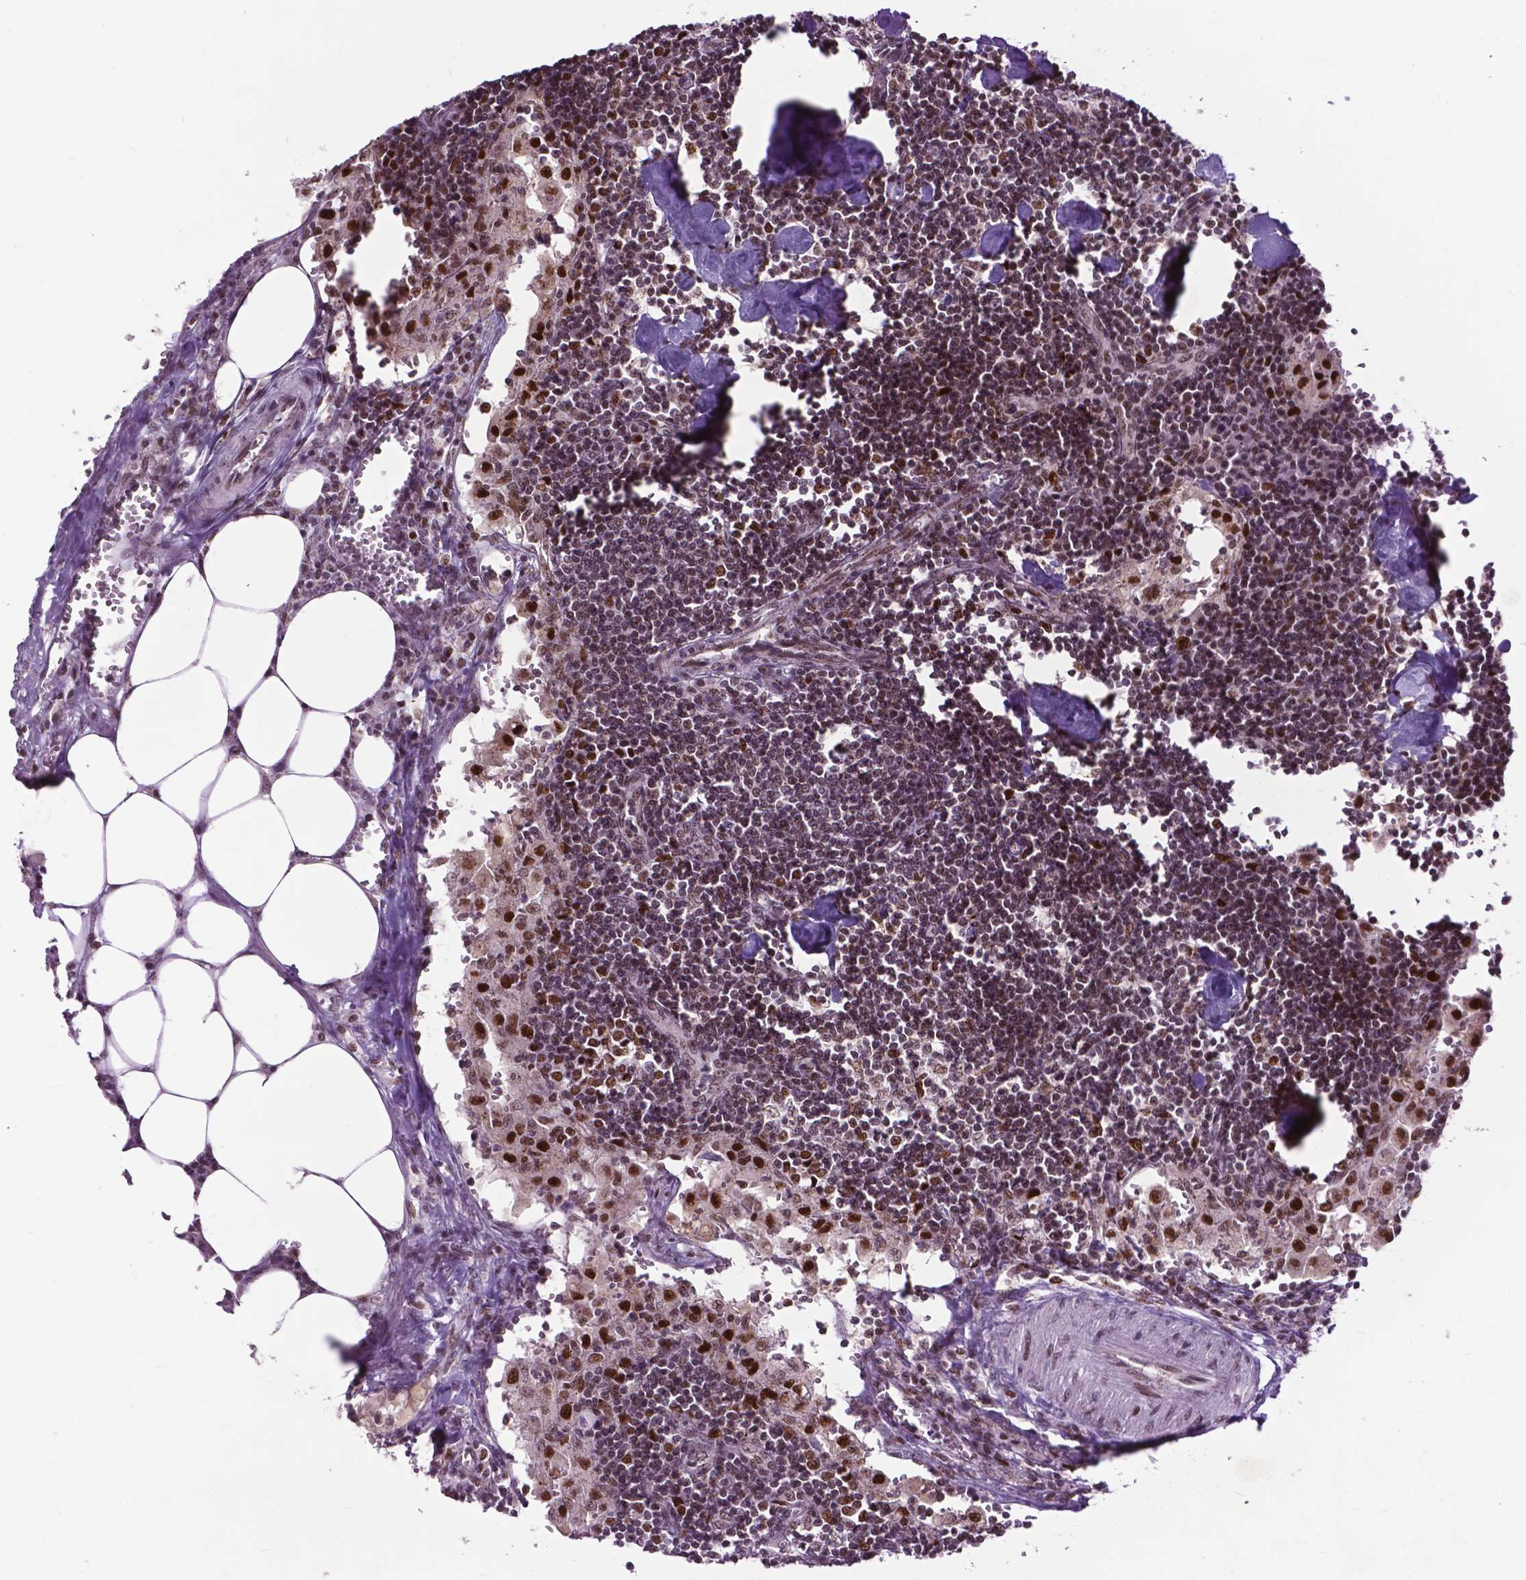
{"staining": {"intensity": "strong", "quantity": ">75%", "location": "nuclear"}, "tissue": "lymph node", "cell_type": "Germinal center cells", "image_type": "normal", "snomed": [{"axis": "morphology", "description": "Normal tissue, NOS"}, {"axis": "topography", "description": "Lymph node"}], "caption": "An immunohistochemistry (IHC) histopathology image of benign tissue is shown. Protein staining in brown labels strong nuclear positivity in lymph node within germinal center cells. Nuclei are stained in blue.", "gene": "EAF1", "patient": {"sex": "male", "age": 55}}